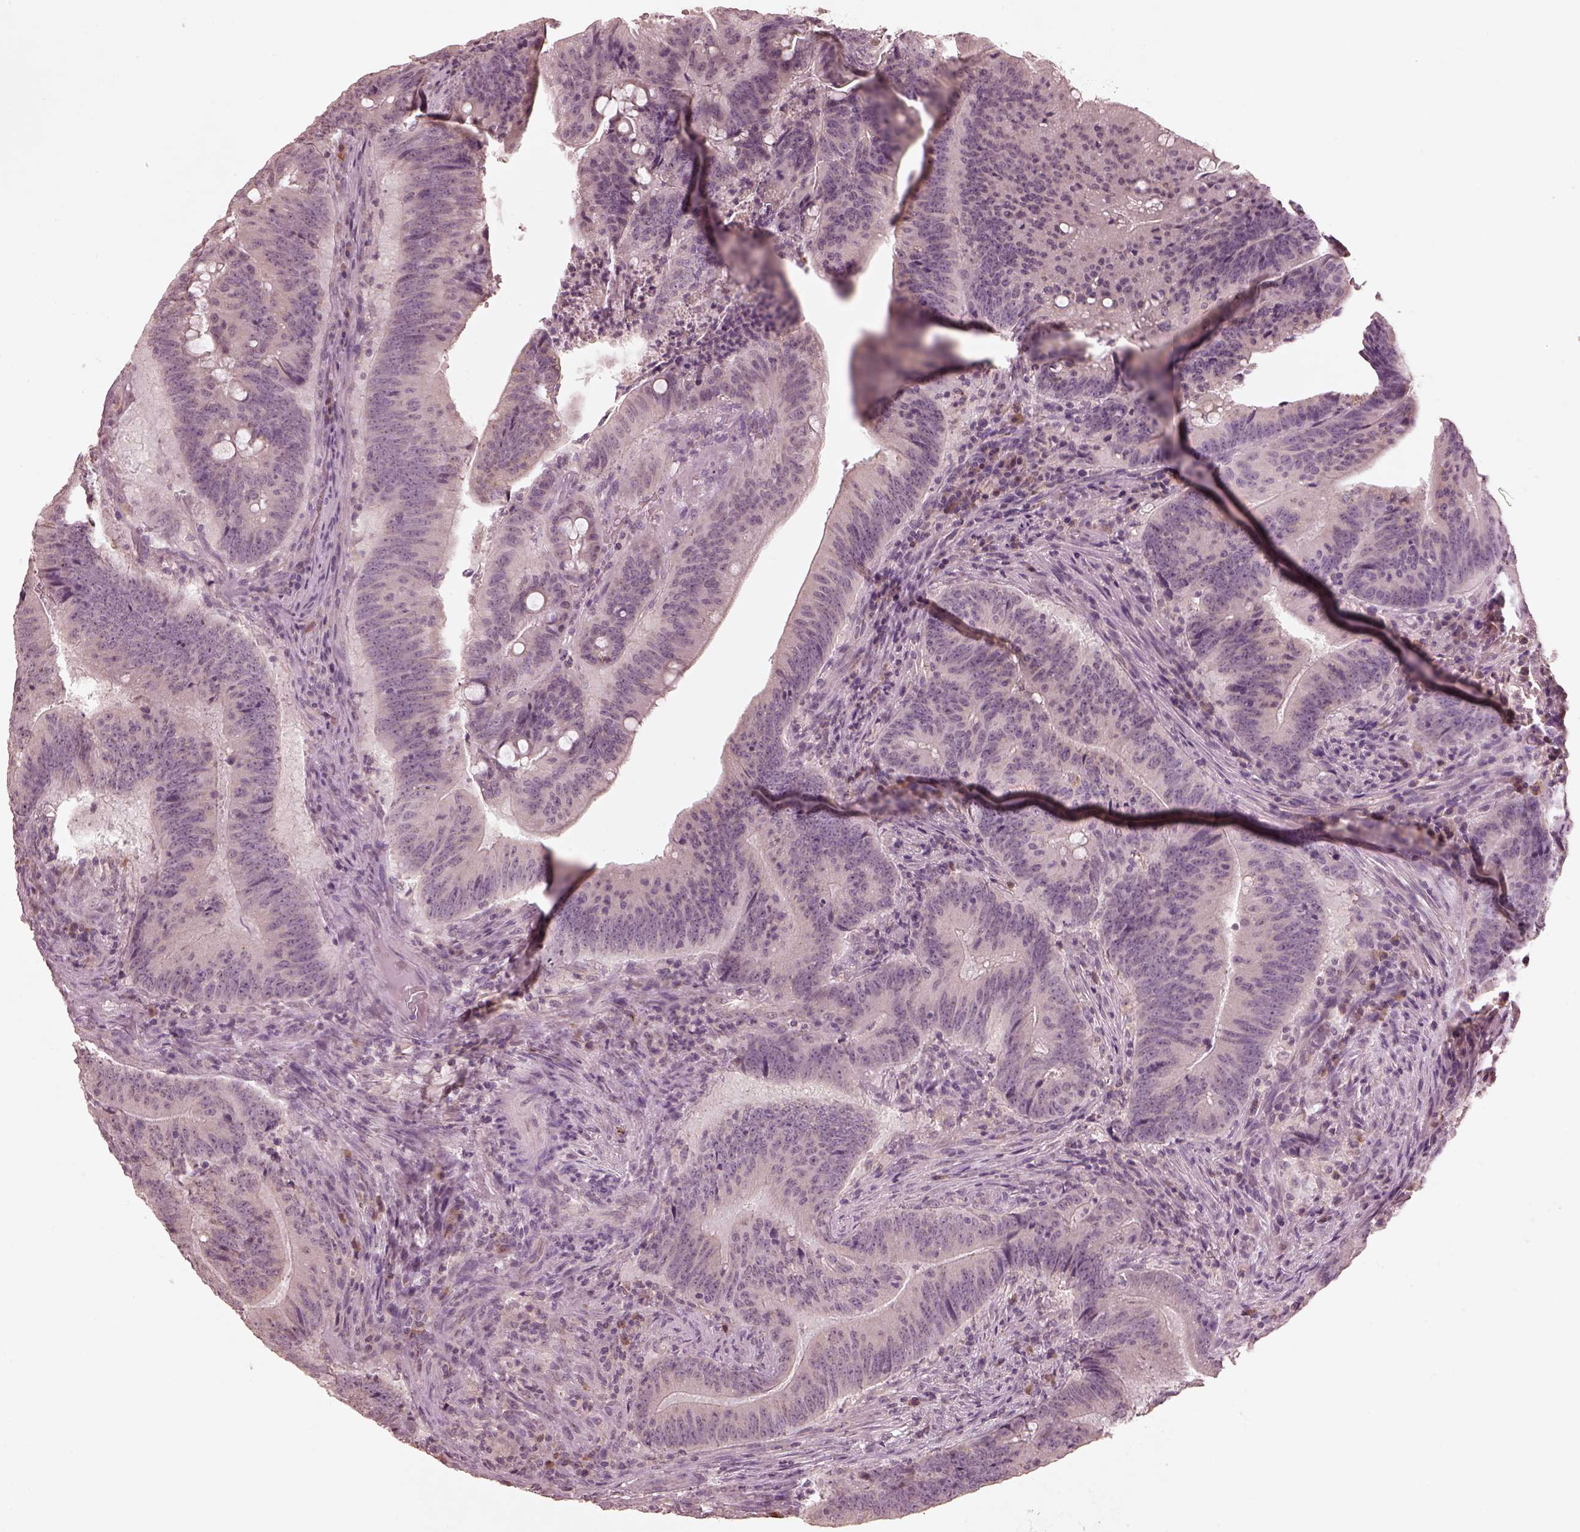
{"staining": {"intensity": "negative", "quantity": "none", "location": "none"}, "tissue": "colorectal cancer", "cell_type": "Tumor cells", "image_type": "cancer", "snomed": [{"axis": "morphology", "description": "Adenocarcinoma, NOS"}, {"axis": "topography", "description": "Colon"}], "caption": "Immunohistochemistry micrograph of adenocarcinoma (colorectal) stained for a protein (brown), which shows no staining in tumor cells.", "gene": "CALR3", "patient": {"sex": "female", "age": 87}}